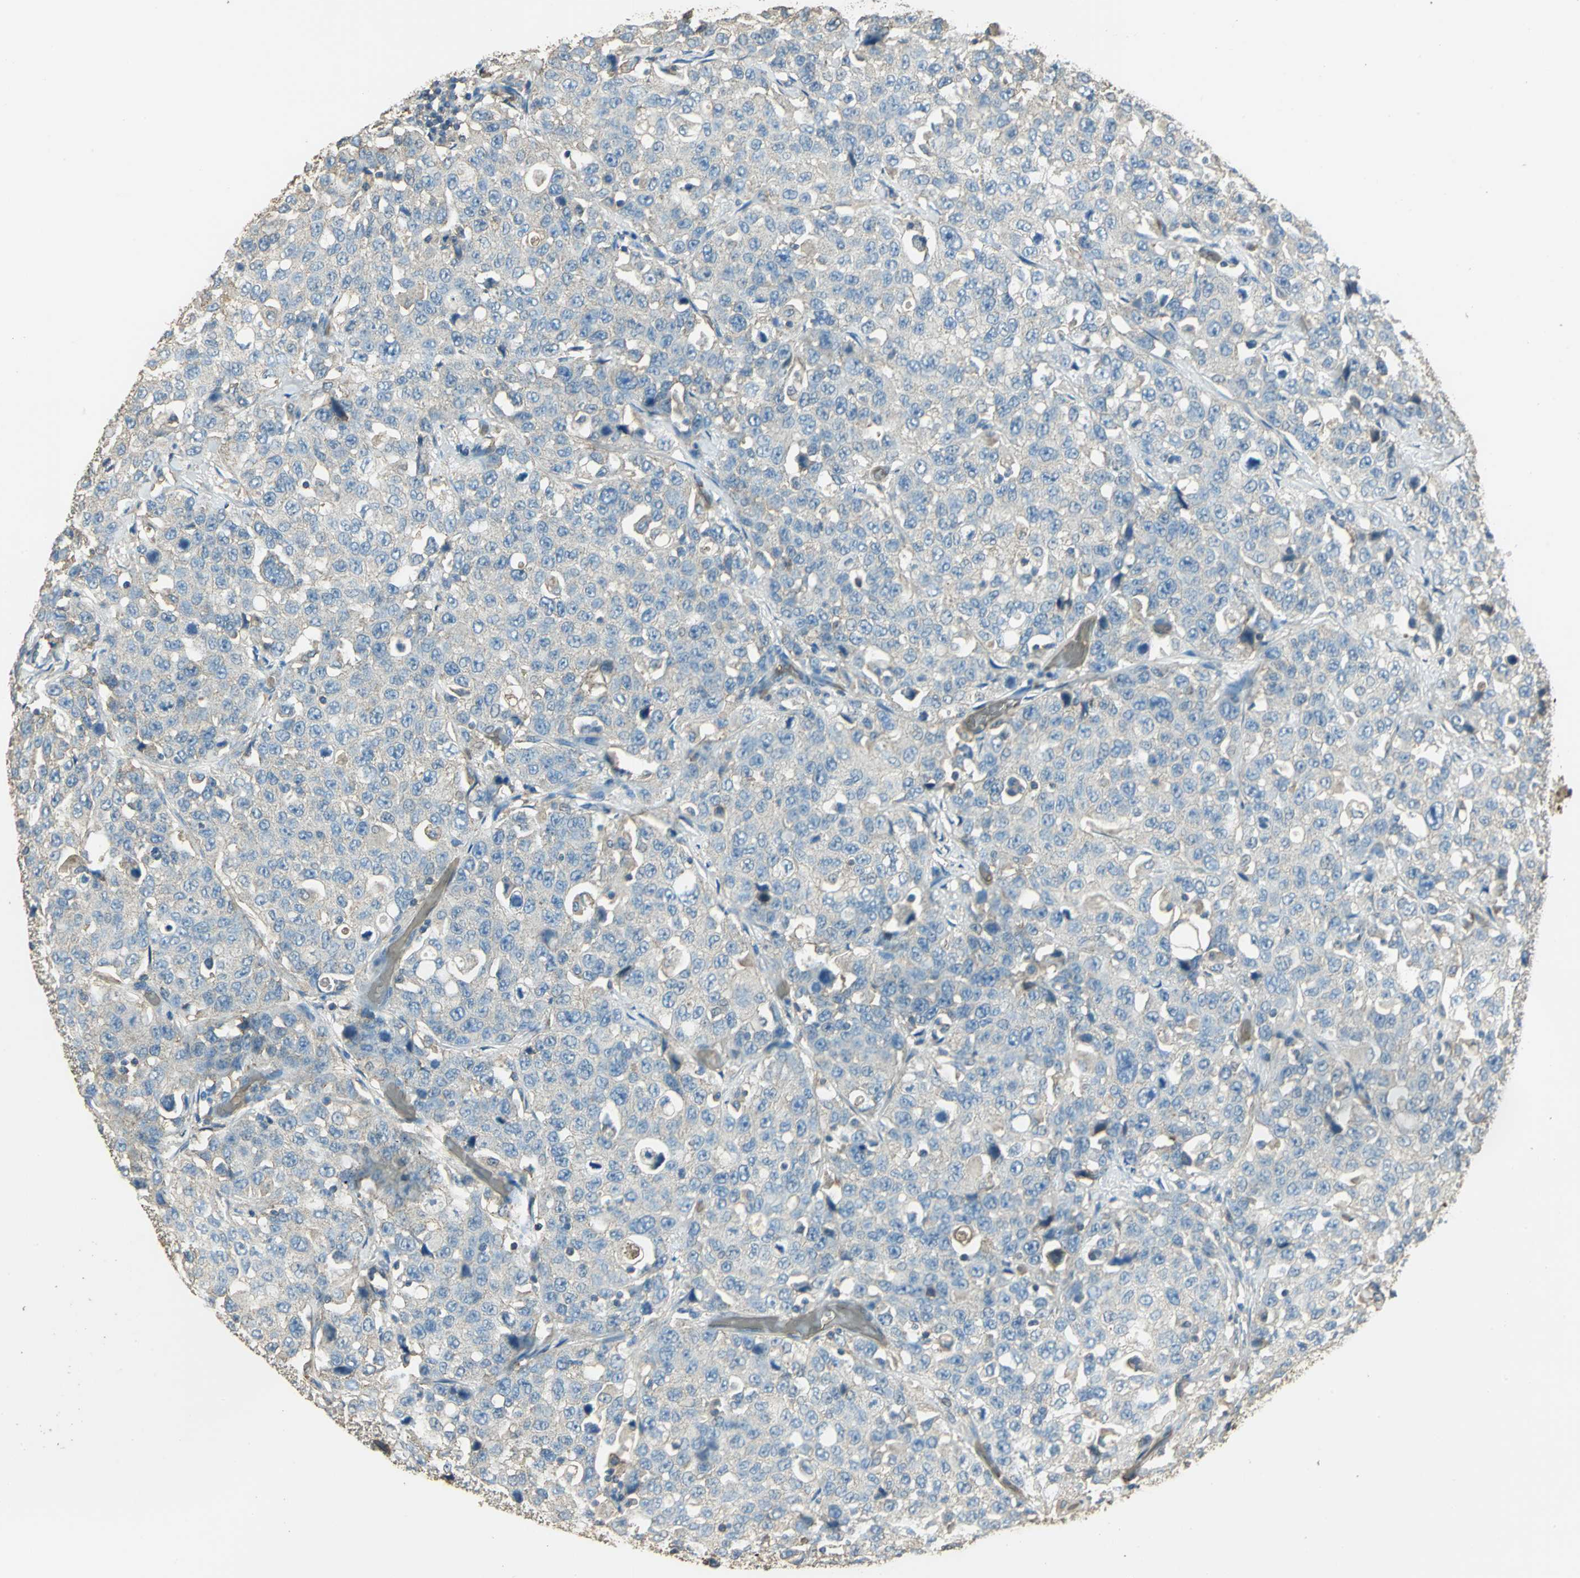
{"staining": {"intensity": "negative", "quantity": "none", "location": "none"}, "tissue": "stomach cancer", "cell_type": "Tumor cells", "image_type": "cancer", "snomed": [{"axis": "morphology", "description": "Normal tissue, NOS"}, {"axis": "morphology", "description": "Adenocarcinoma, NOS"}, {"axis": "topography", "description": "Stomach"}], "caption": "This micrograph is of stomach cancer stained with immunohistochemistry to label a protein in brown with the nuclei are counter-stained blue. There is no positivity in tumor cells. (IHC, brightfield microscopy, high magnification).", "gene": "TRAPPC2", "patient": {"sex": "male", "age": 48}}